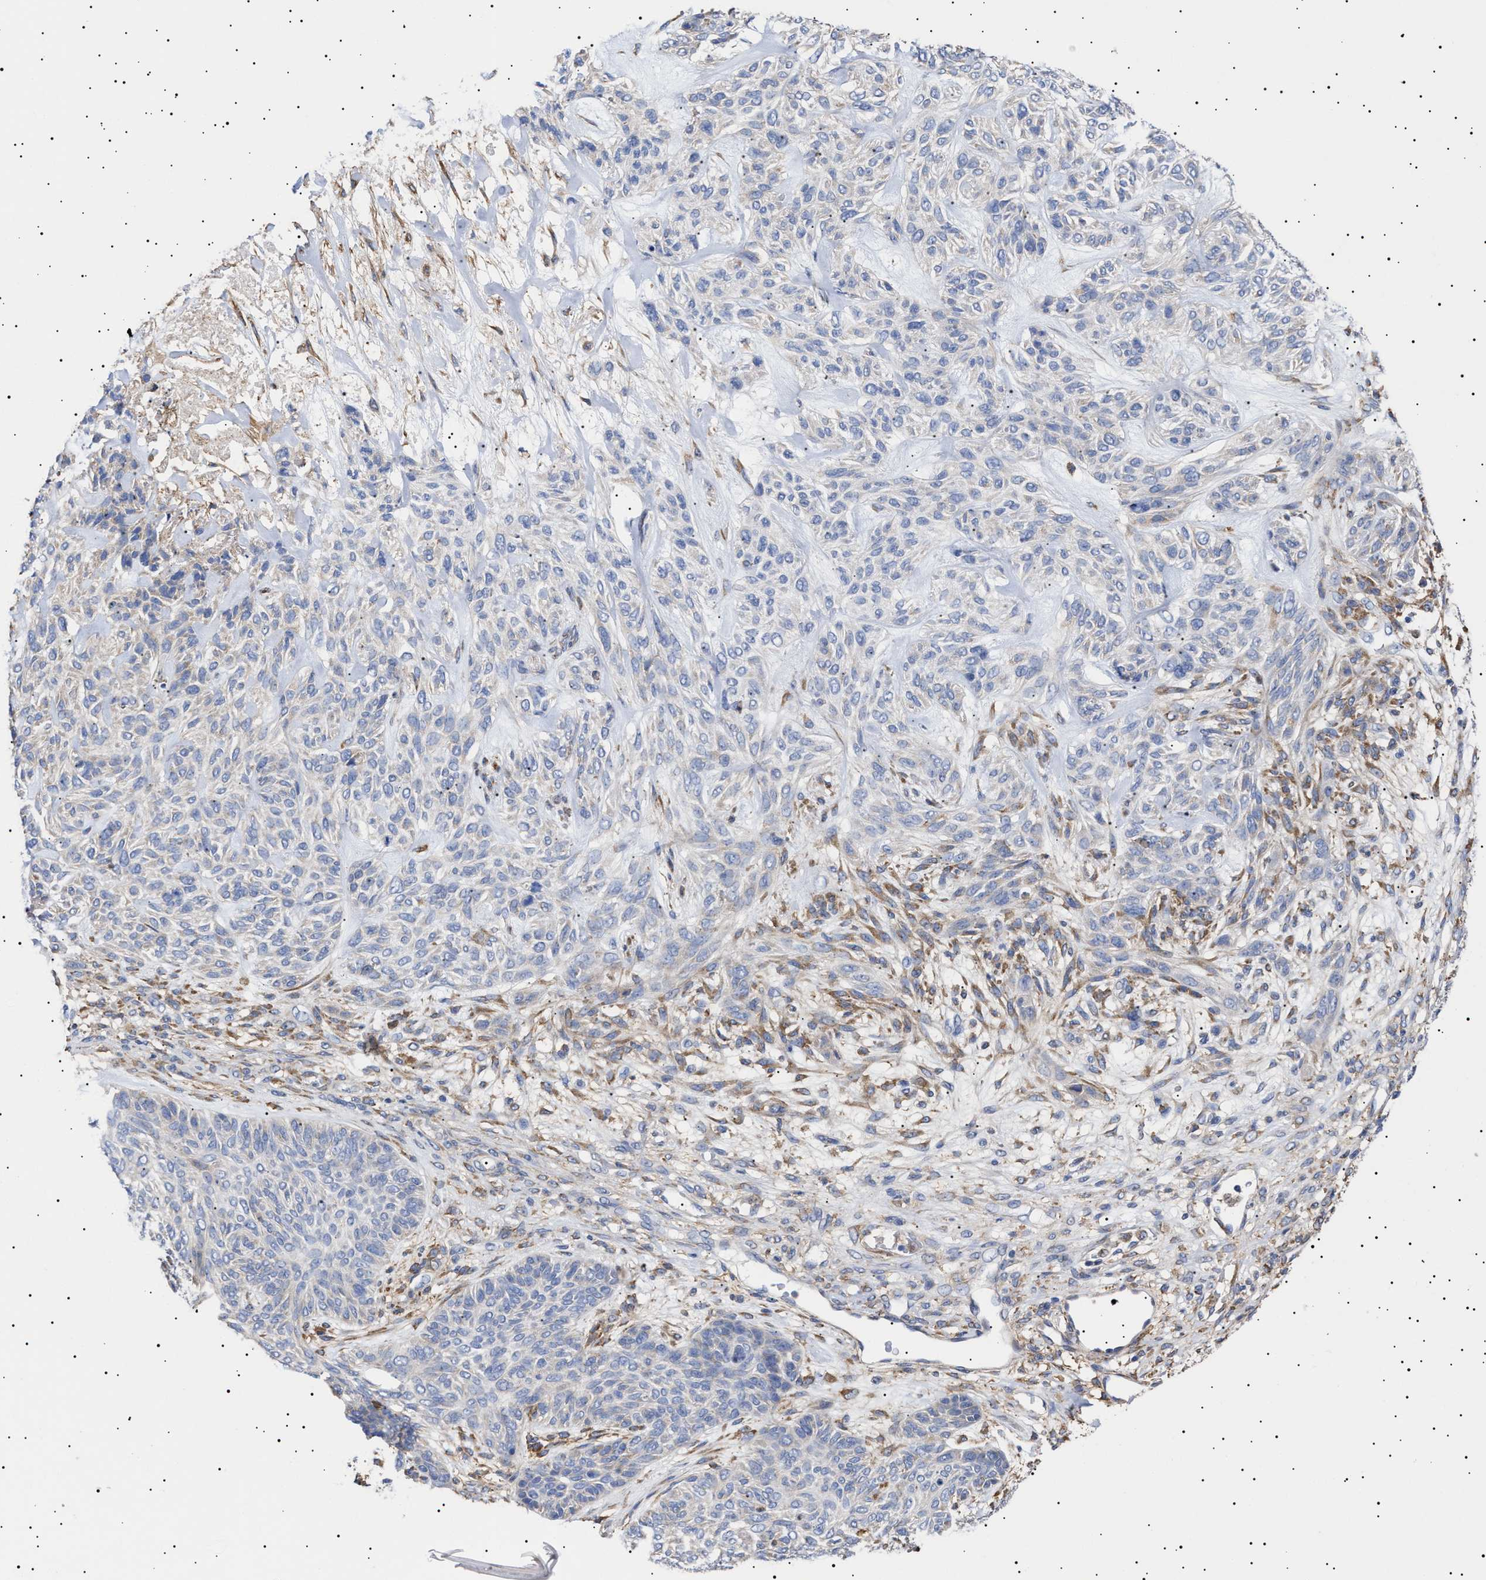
{"staining": {"intensity": "negative", "quantity": "none", "location": "none"}, "tissue": "skin cancer", "cell_type": "Tumor cells", "image_type": "cancer", "snomed": [{"axis": "morphology", "description": "Basal cell carcinoma"}, {"axis": "topography", "description": "Skin"}], "caption": "Immunohistochemistry micrograph of neoplastic tissue: skin basal cell carcinoma stained with DAB reveals no significant protein positivity in tumor cells.", "gene": "ERCC6L2", "patient": {"sex": "male", "age": 55}}